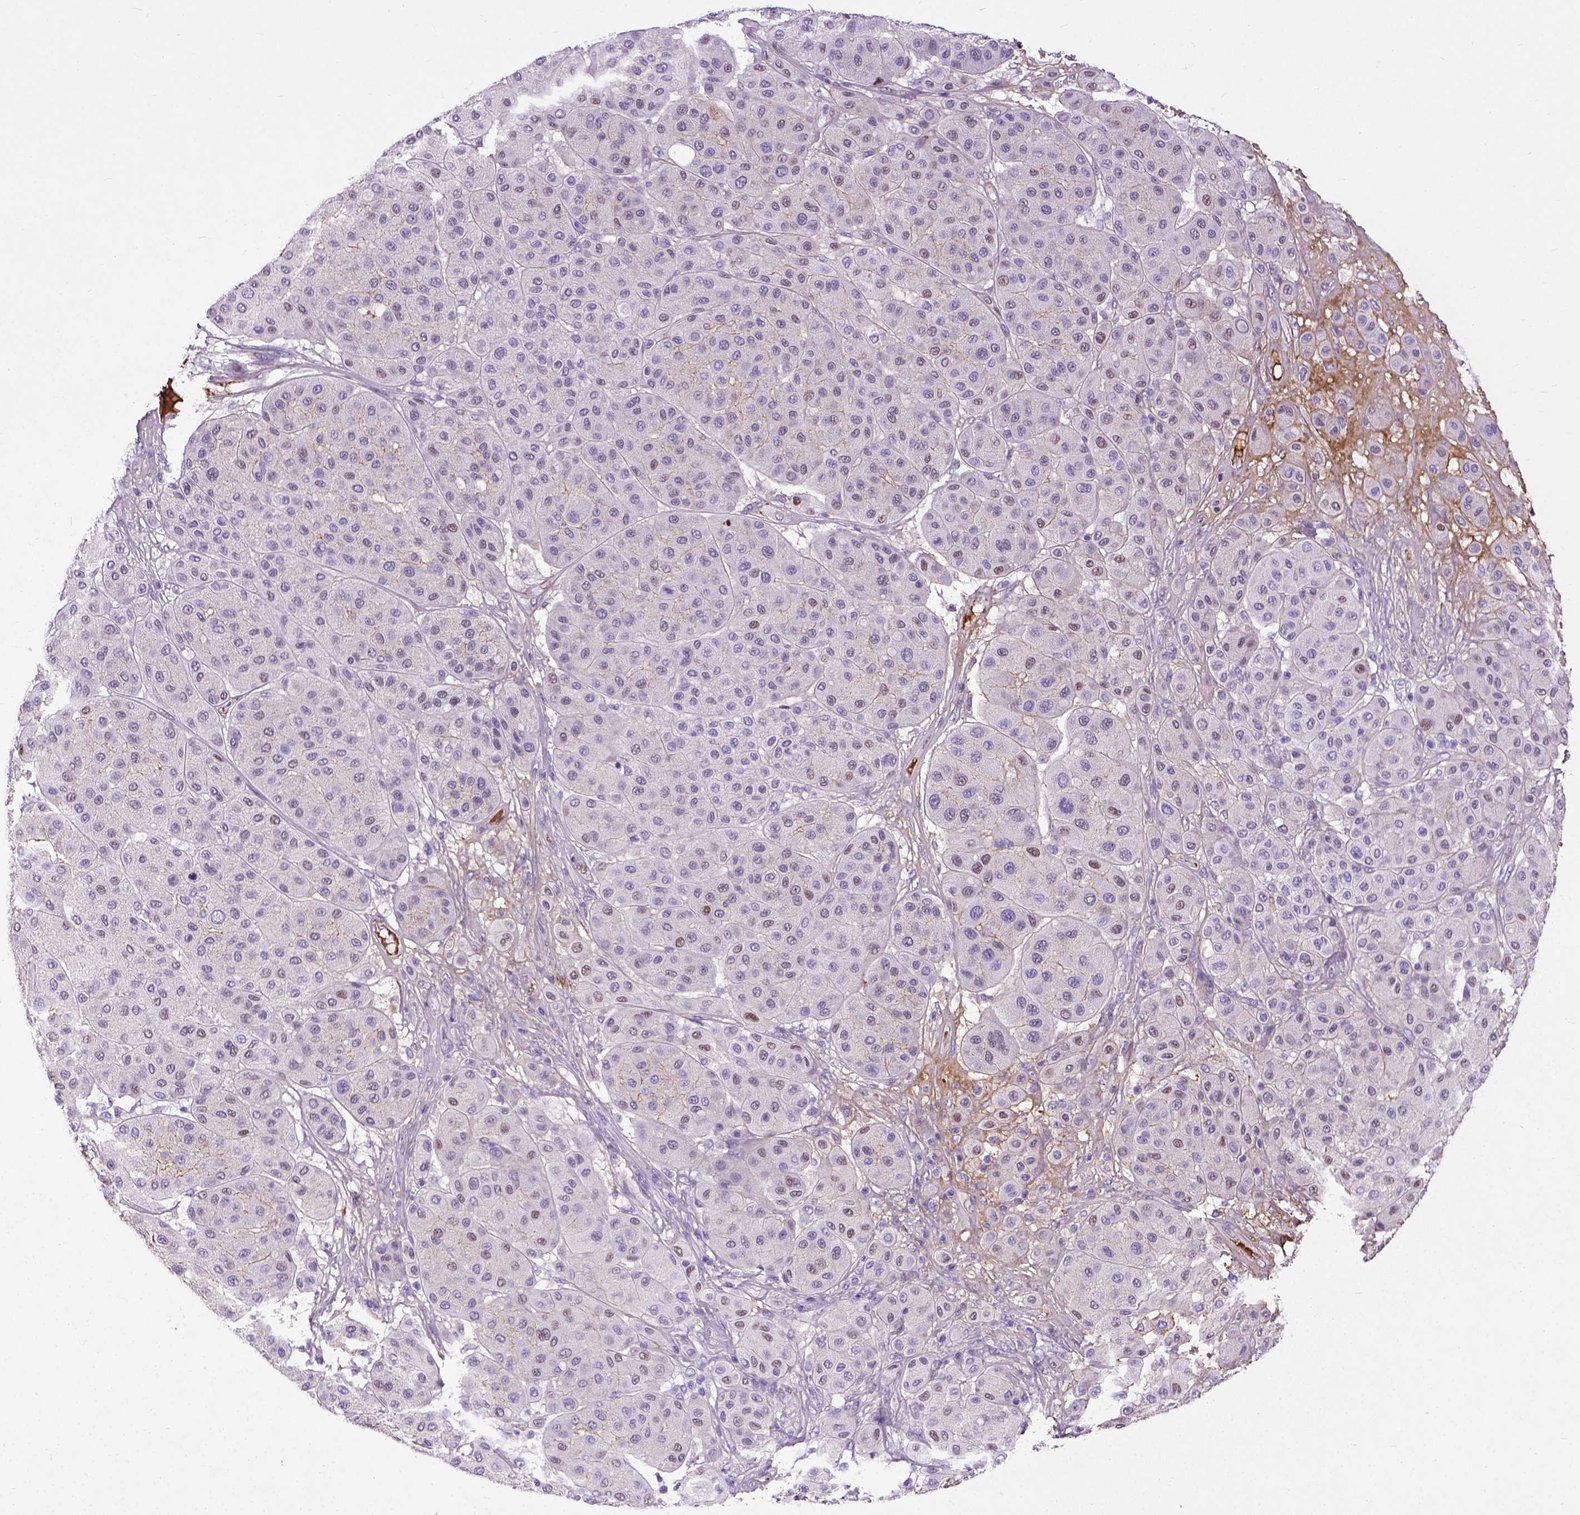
{"staining": {"intensity": "negative", "quantity": "none", "location": "none"}, "tissue": "melanoma", "cell_type": "Tumor cells", "image_type": "cancer", "snomed": [{"axis": "morphology", "description": "Malignant melanoma, Metastatic site"}, {"axis": "topography", "description": "Smooth muscle"}], "caption": "Malignant melanoma (metastatic site) was stained to show a protein in brown. There is no significant expression in tumor cells.", "gene": "ADAMTS8", "patient": {"sex": "male", "age": 41}}